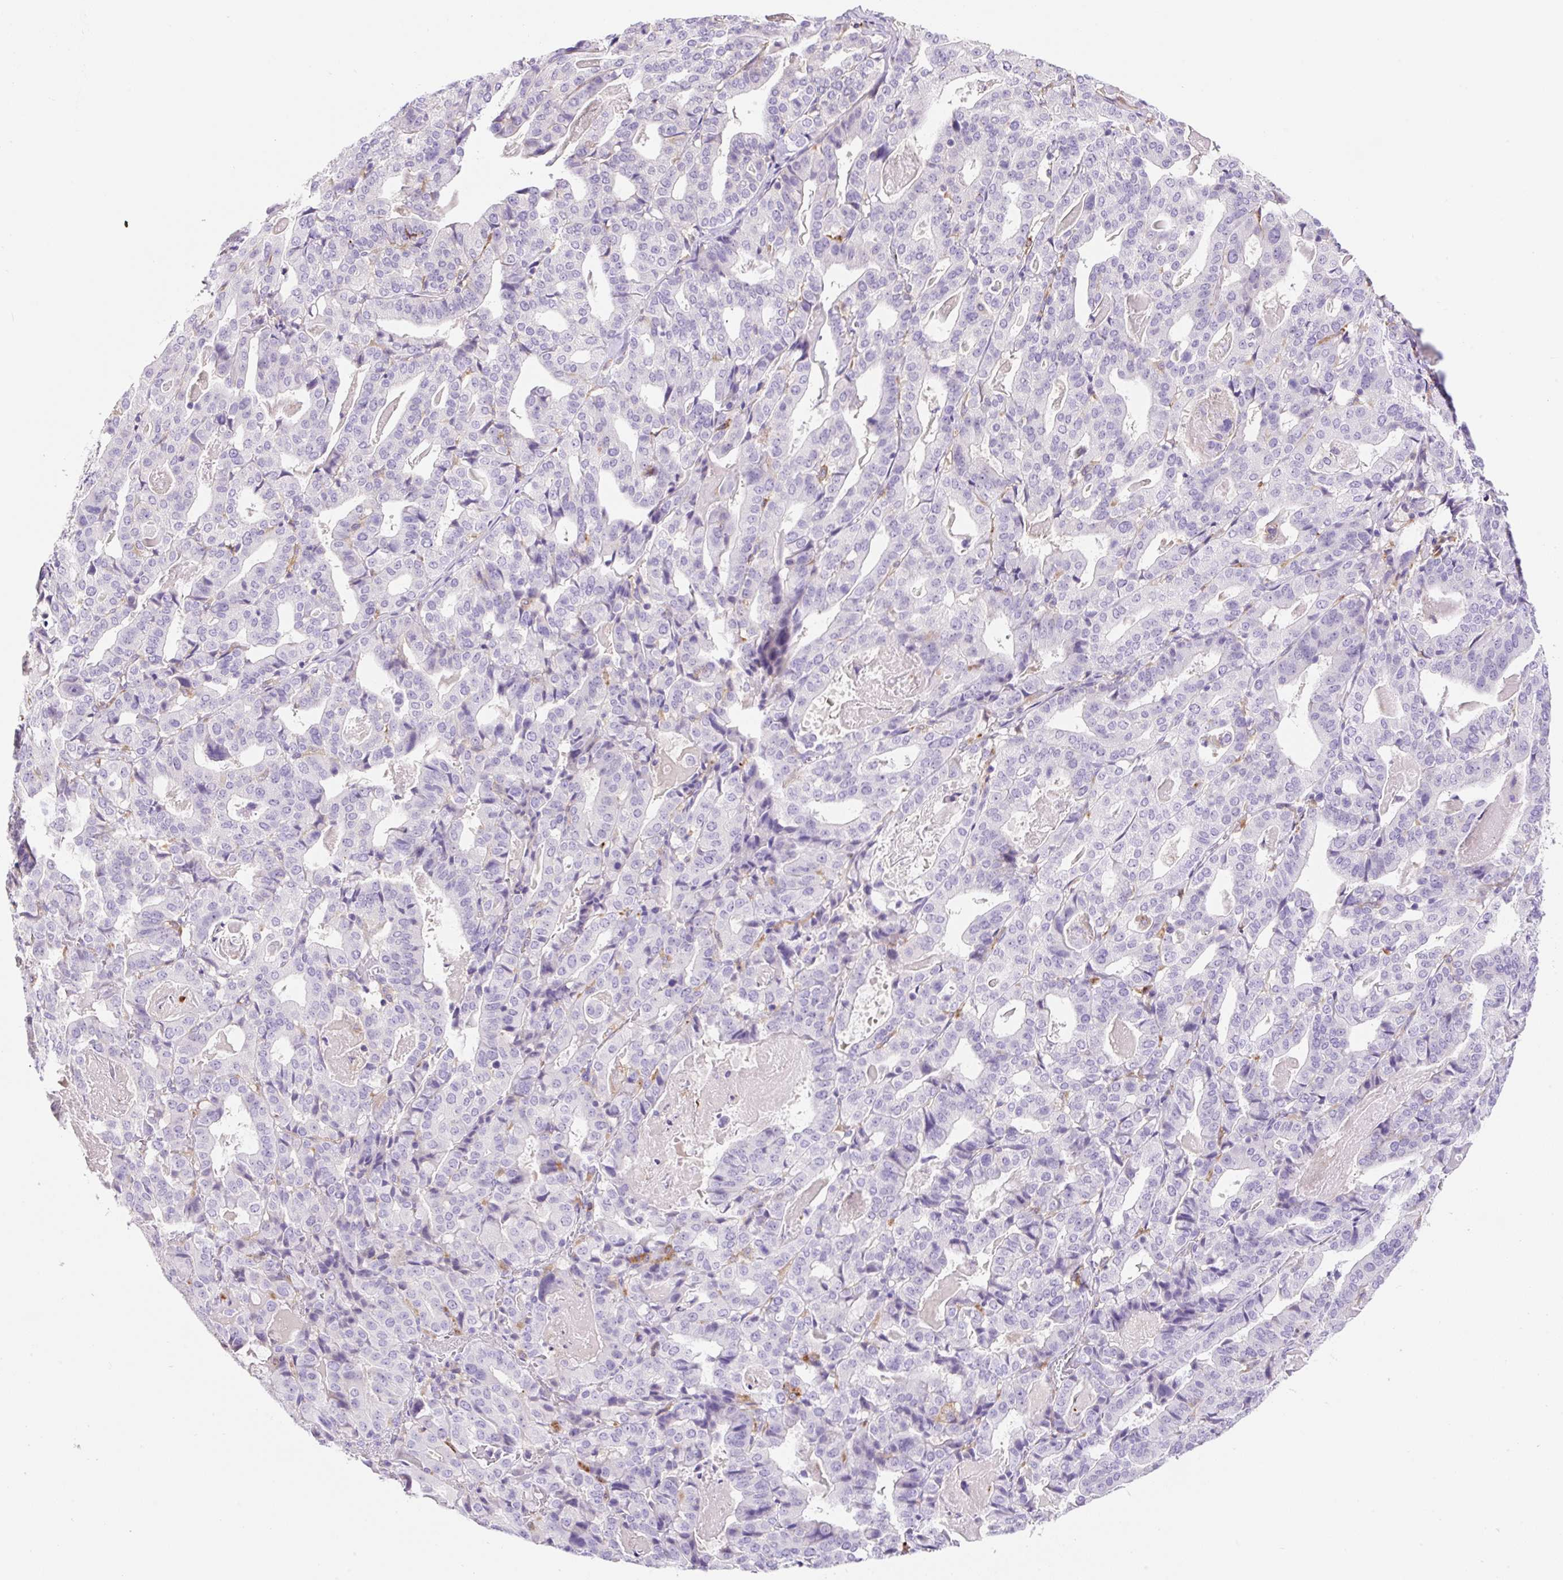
{"staining": {"intensity": "negative", "quantity": "none", "location": "none"}, "tissue": "stomach cancer", "cell_type": "Tumor cells", "image_type": "cancer", "snomed": [{"axis": "morphology", "description": "Adenocarcinoma, NOS"}, {"axis": "topography", "description": "Stomach"}], "caption": "A photomicrograph of stomach cancer (adenocarcinoma) stained for a protein exhibits no brown staining in tumor cells.", "gene": "TDRD15", "patient": {"sex": "male", "age": 48}}